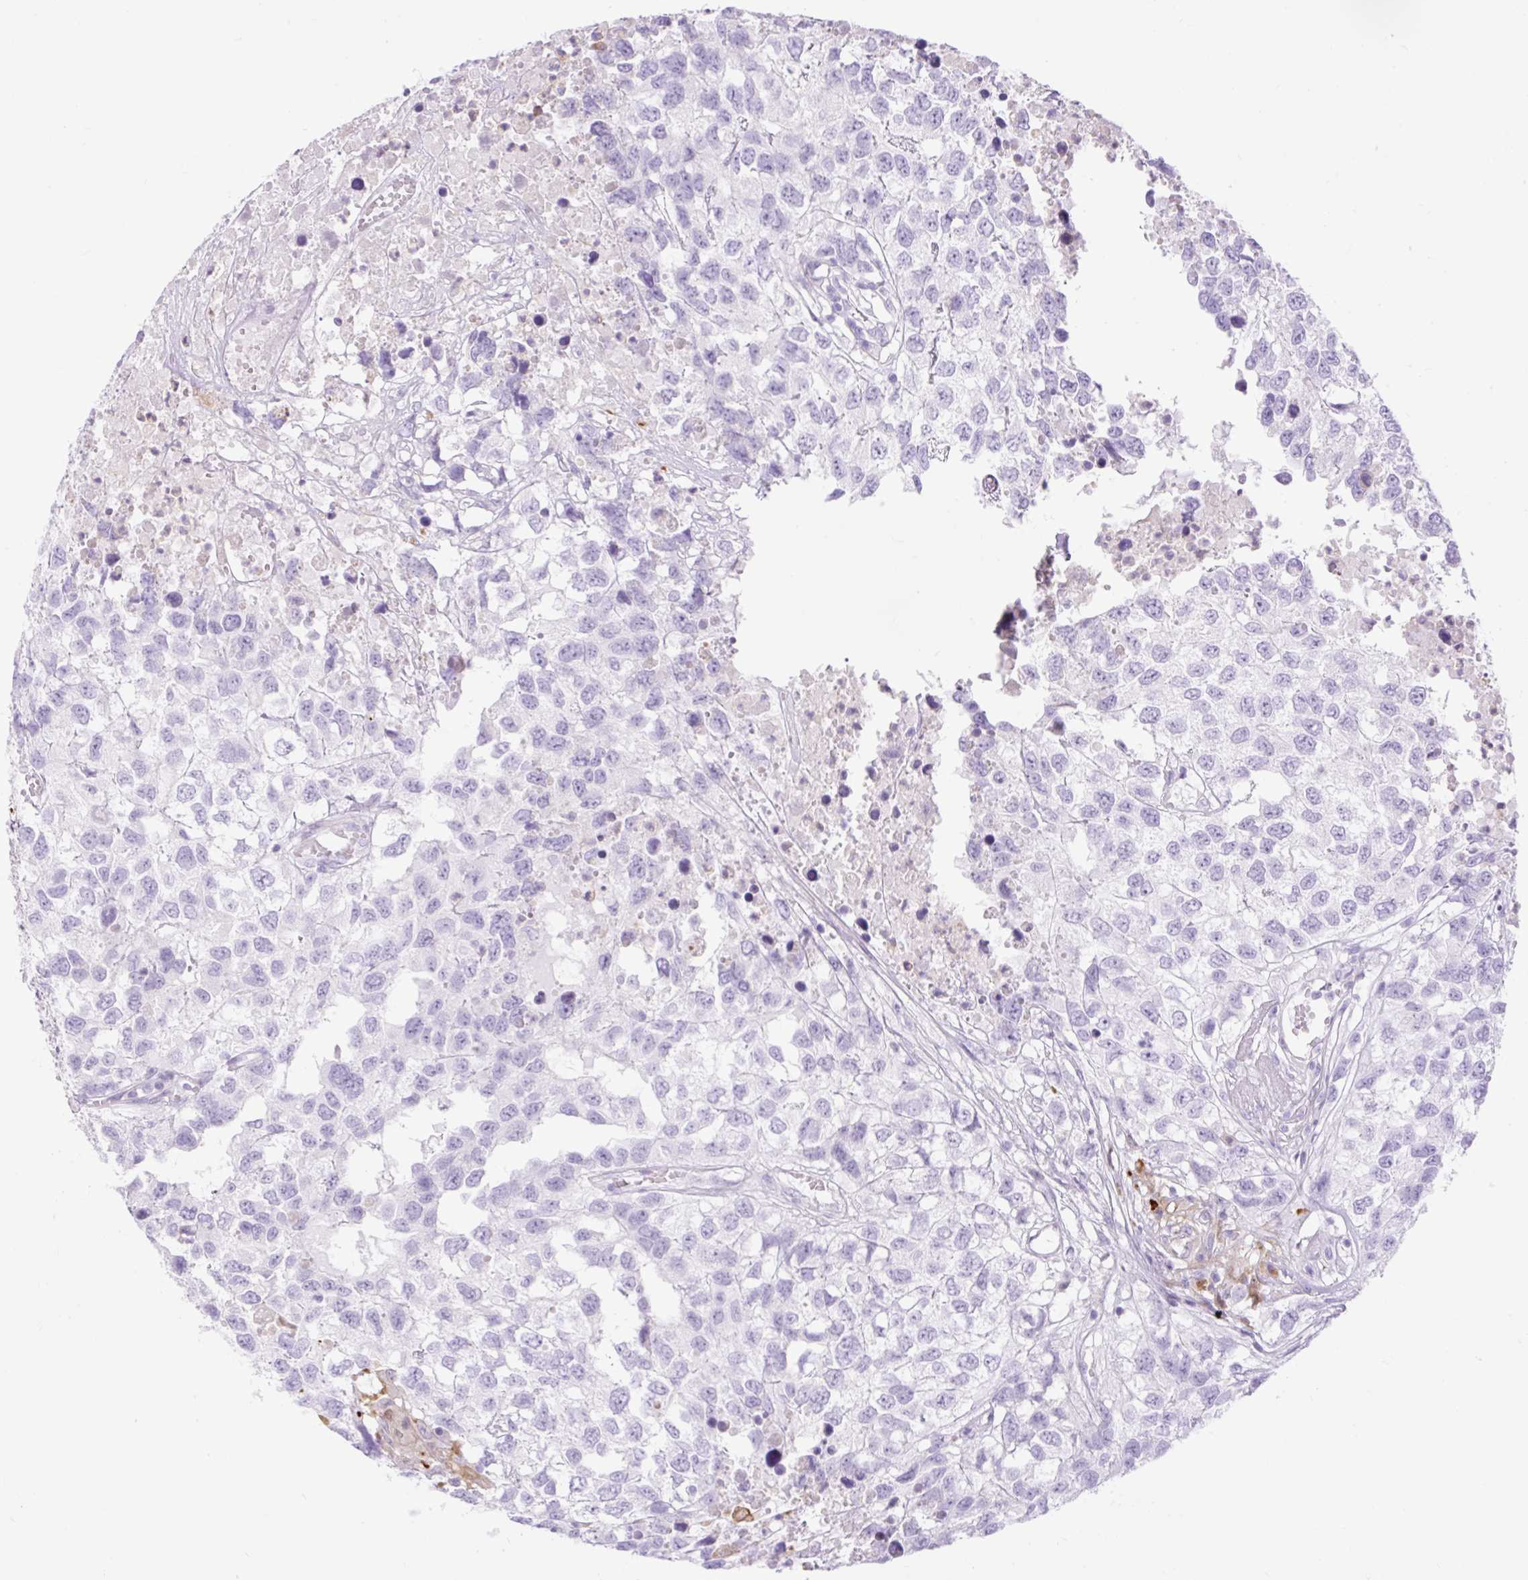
{"staining": {"intensity": "negative", "quantity": "none", "location": "none"}, "tissue": "testis cancer", "cell_type": "Tumor cells", "image_type": "cancer", "snomed": [{"axis": "morphology", "description": "Carcinoma, Embryonal, NOS"}, {"axis": "topography", "description": "Testis"}], "caption": "This is a histopathology image of immunohistochemistry staining of testis embryonal carcinoma, which shows no positivity in tumor cells. (DAB (3,3'-diaminobenzidine) IHC visualized using brightfield microscopy, high magnification).", "gene": "SLC25A40", "patient": {"sex": "male", "age": 83}}